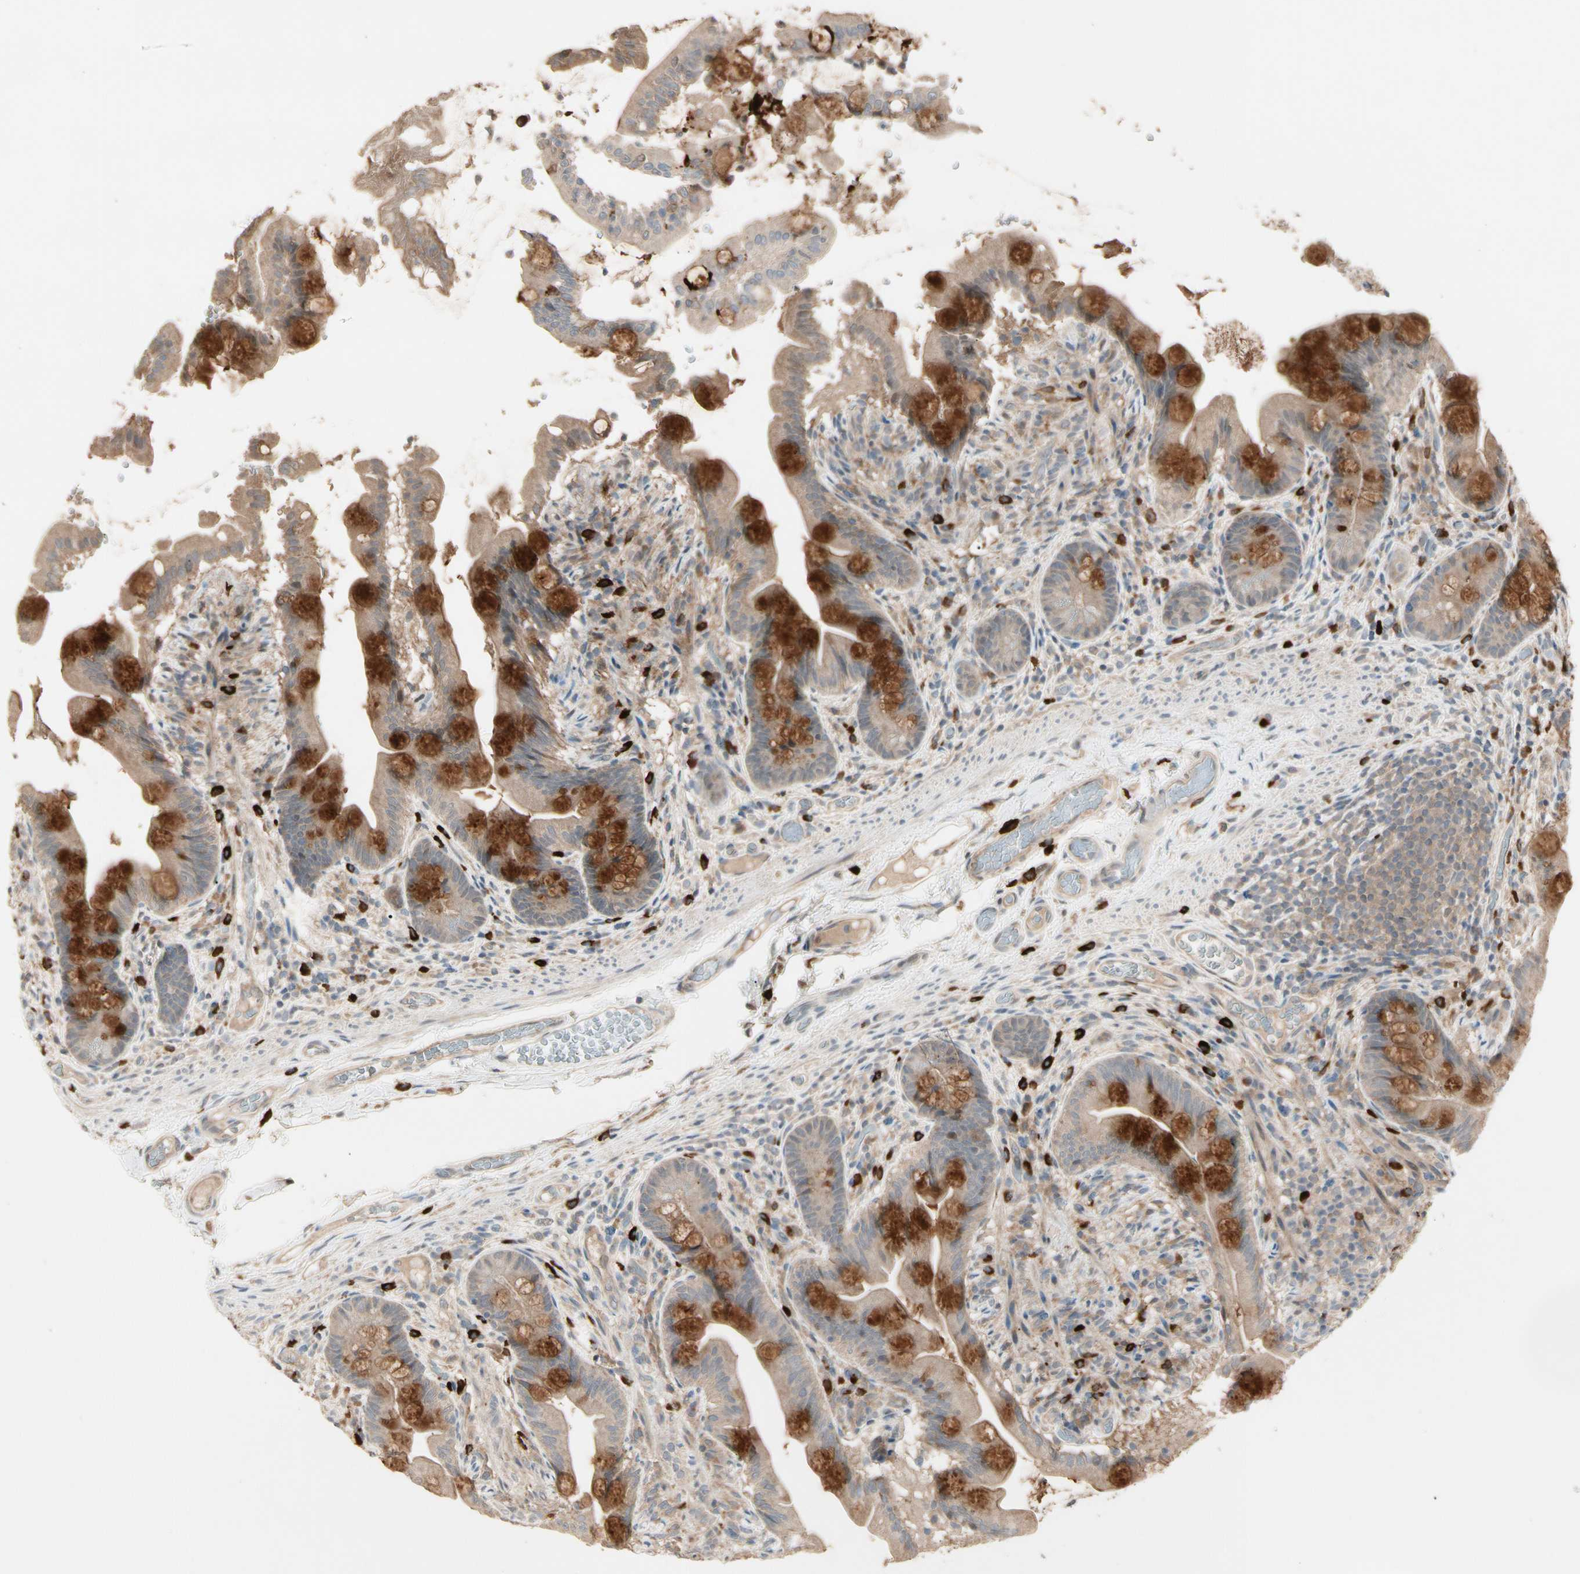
{"staining": {"intensity": "moderate", "quantity": "25%-75%", "location": "cytoplasmic/membranous"}, "tissue": "small intestine", "cell_type": "Glandular cells", "image_type": "normal", "snomed": [{"axis": "morphology", "description": "Normal tissue, NOS"}, {"axis": "topography", "description": "Small intestine"}], "caption": "This is a histology image of IHC staining of unremarkable small intestine, which shows moderate expression in the cytoplasmic/membranous of glandular cells.", "gene": "ATG4C", "patient": {"sex": "female", "age": 56}}